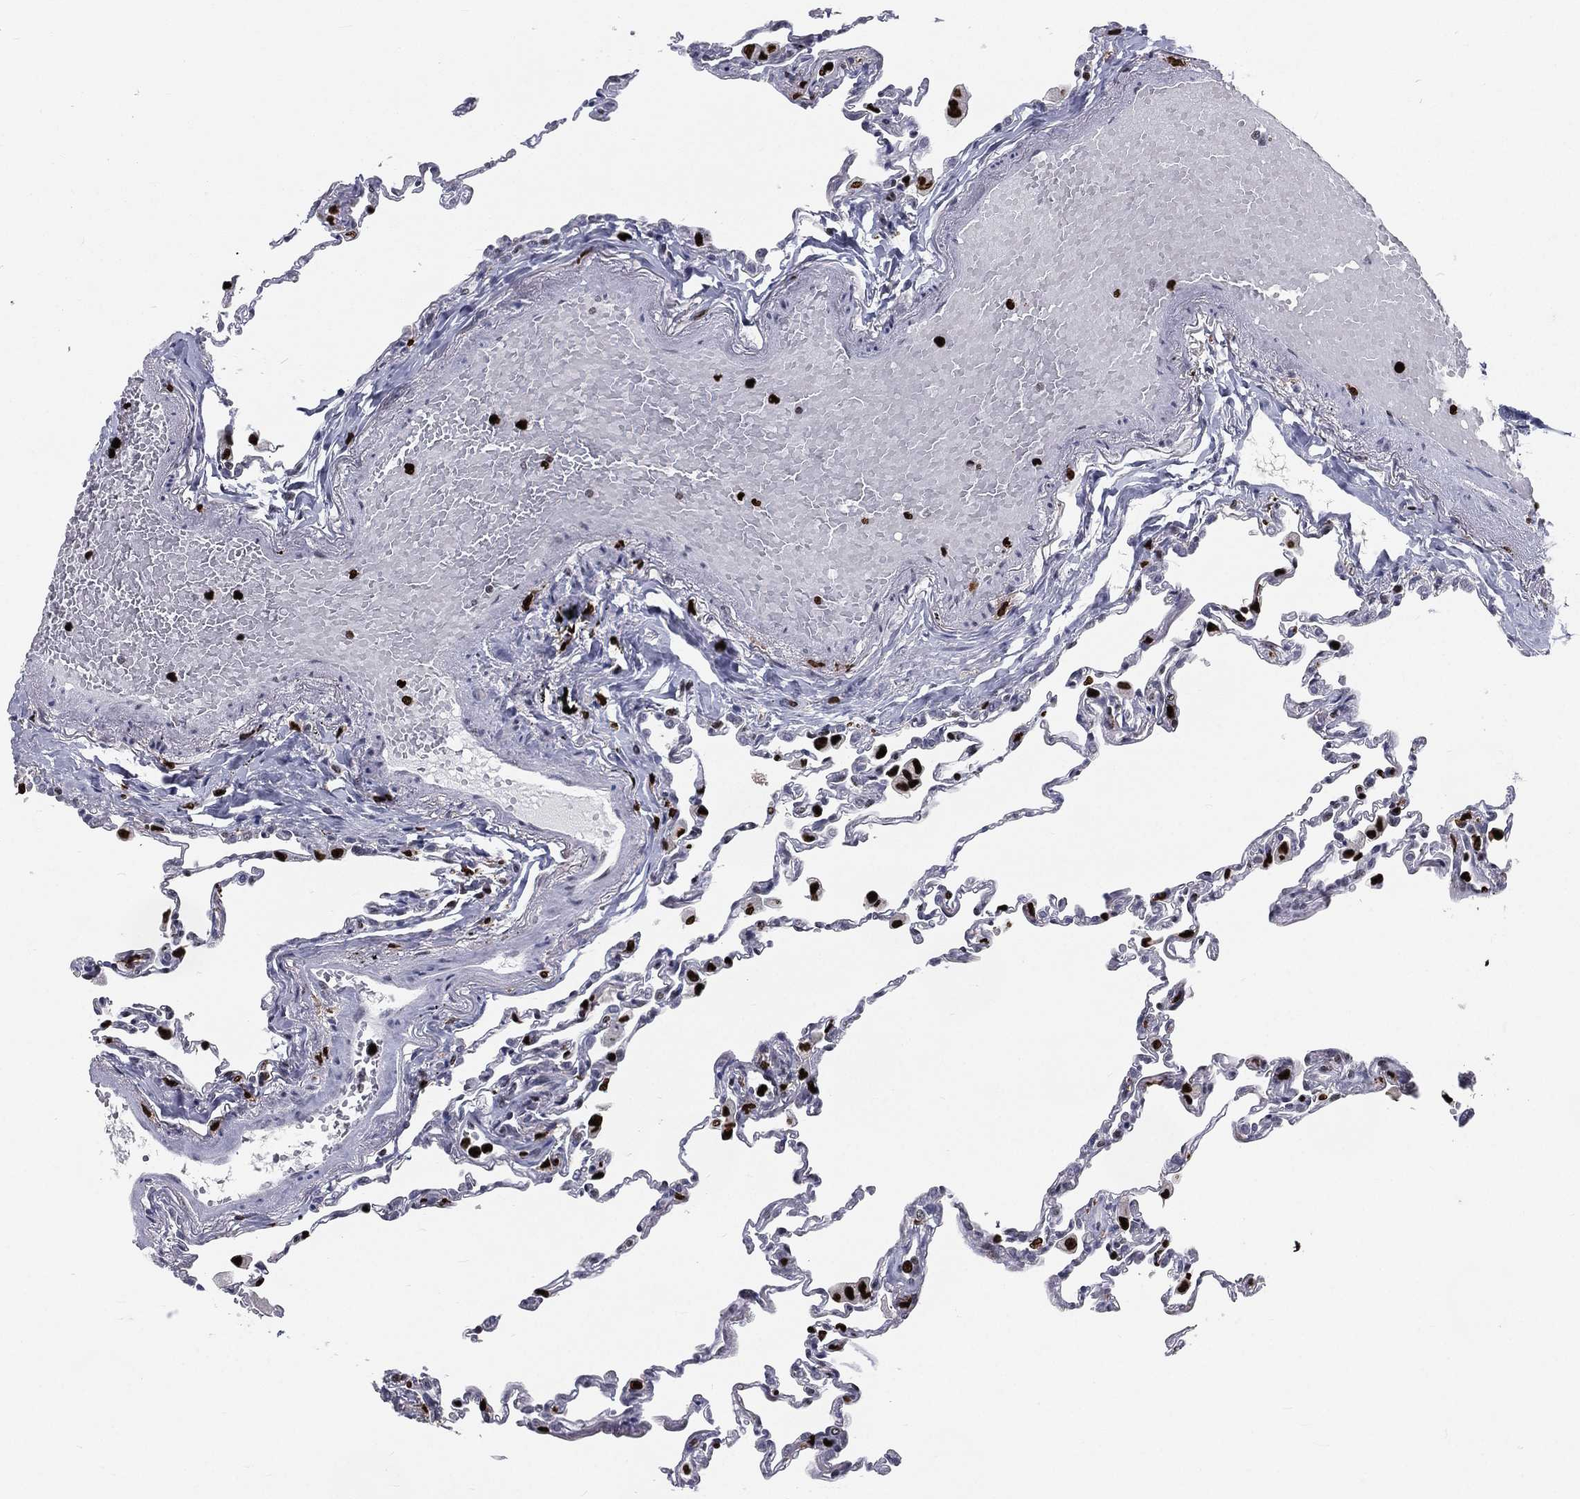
{"staining": {"intensity": "negative", "quantity": "none", "location": "none"}, "tissue": "lung", "cell_type": "Alveolar cells", "image_type": "normal", "snomed": [{"axis": "morphology", "description": "Normal tissue, NOS"}, {"axis": "topography", "description": "Lung"}], "caption": "This photomicrograph is of unremarkable lung stained with immunohistochemistry to label a protein in brown with the nuclei are counter-stained blue. There is no expression in alveolar cells.", "gene": "MNDA", "patient": {"sex": "female", "age": 57}}